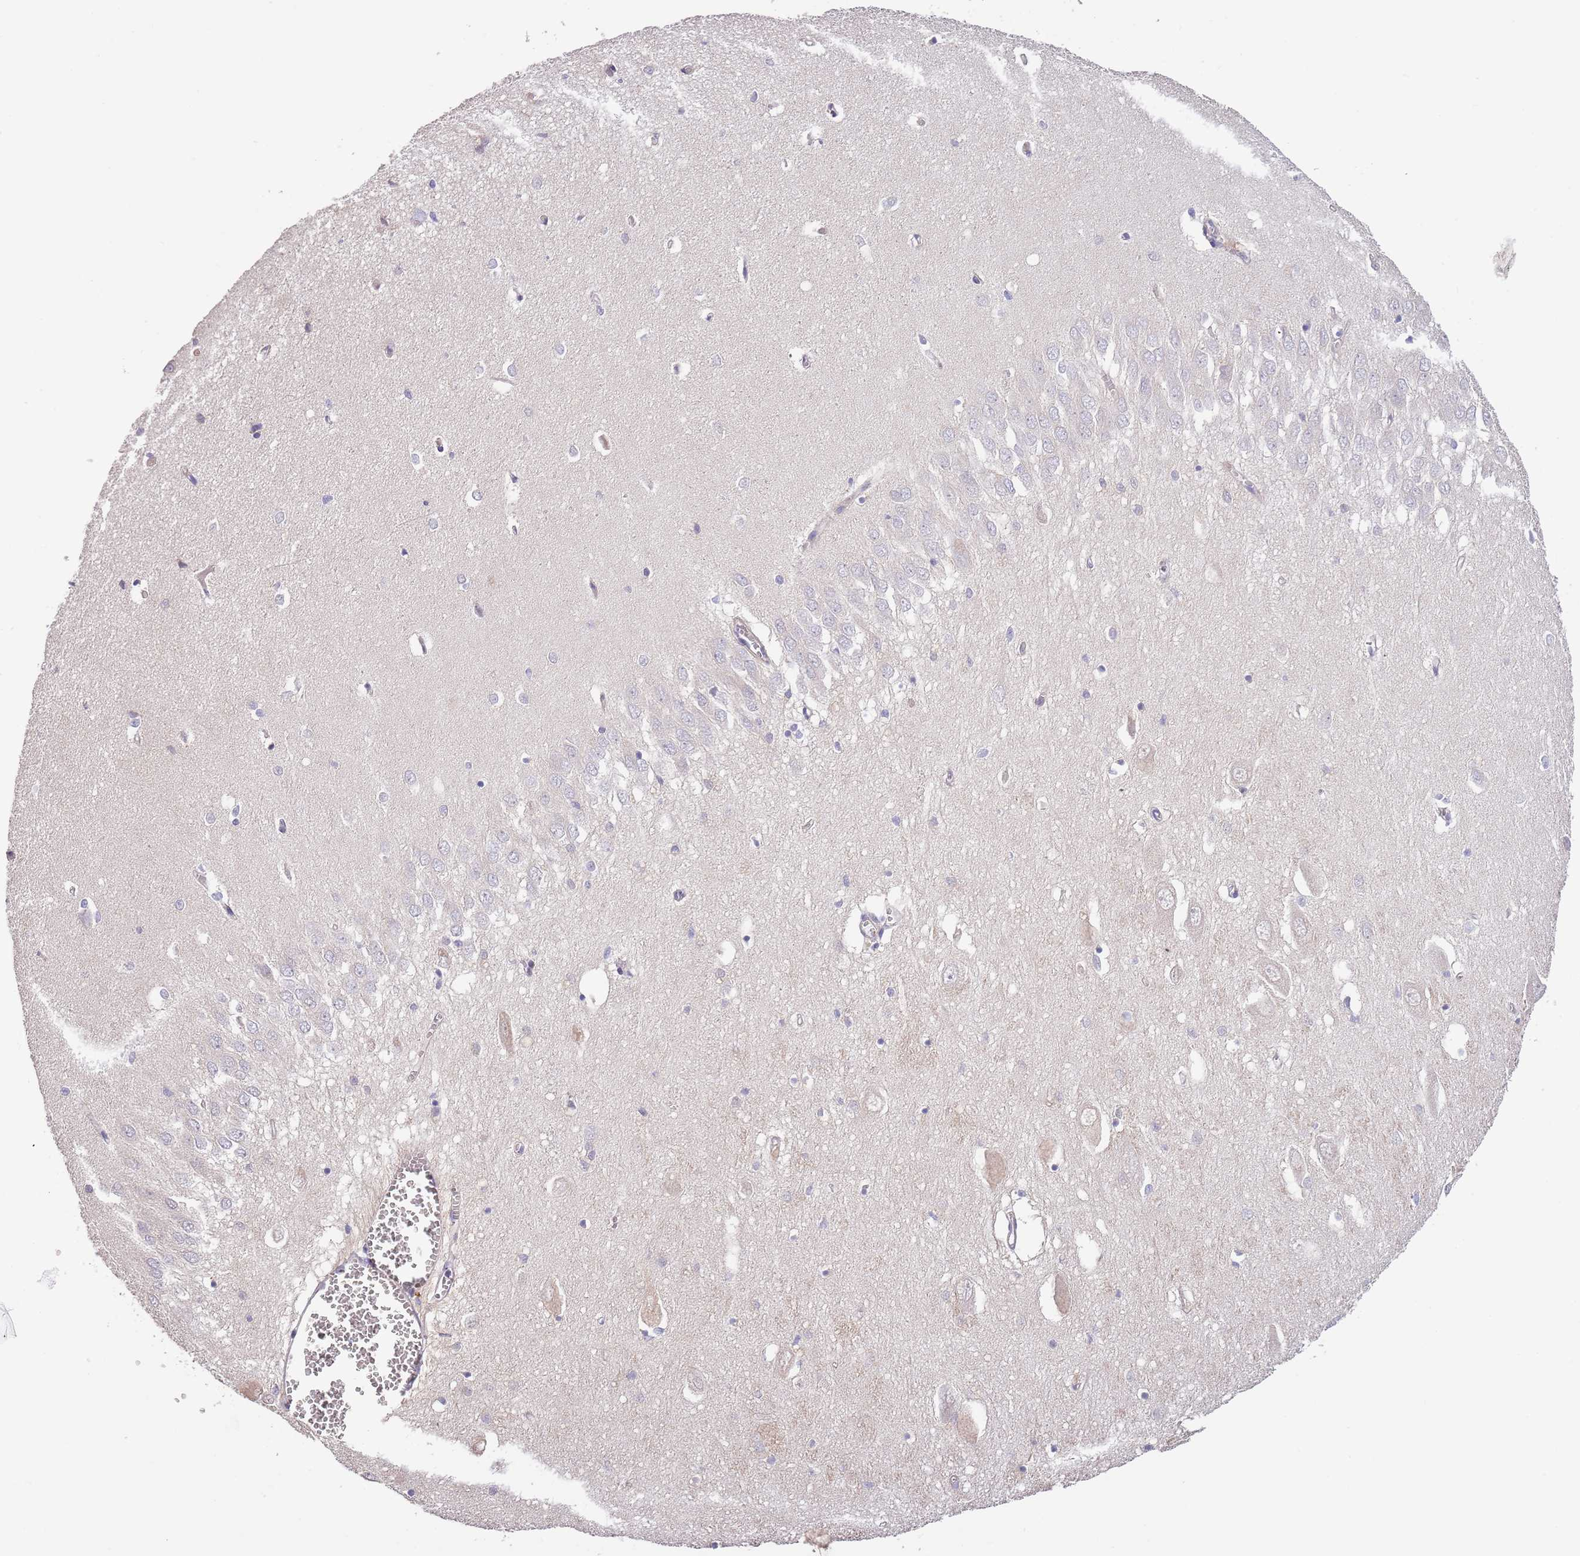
{"staining": {"intensity": "negative", "quantity": "none", "location": "none"}, "tissue": "hippocampus", "cell_type": "Glial cells", "image_type": "normal", "snomed": [{"axis": "morphology", "description": "Normal tissue, NOS"}, {"axis": "topography", "description": "Hippocampus"}], "caption": "Protein analysis of normal hippocampus demonstrates no significant expression in glial cells.", "gene": "LIPJ", "patient": {"sex": "female", "age": 64}}